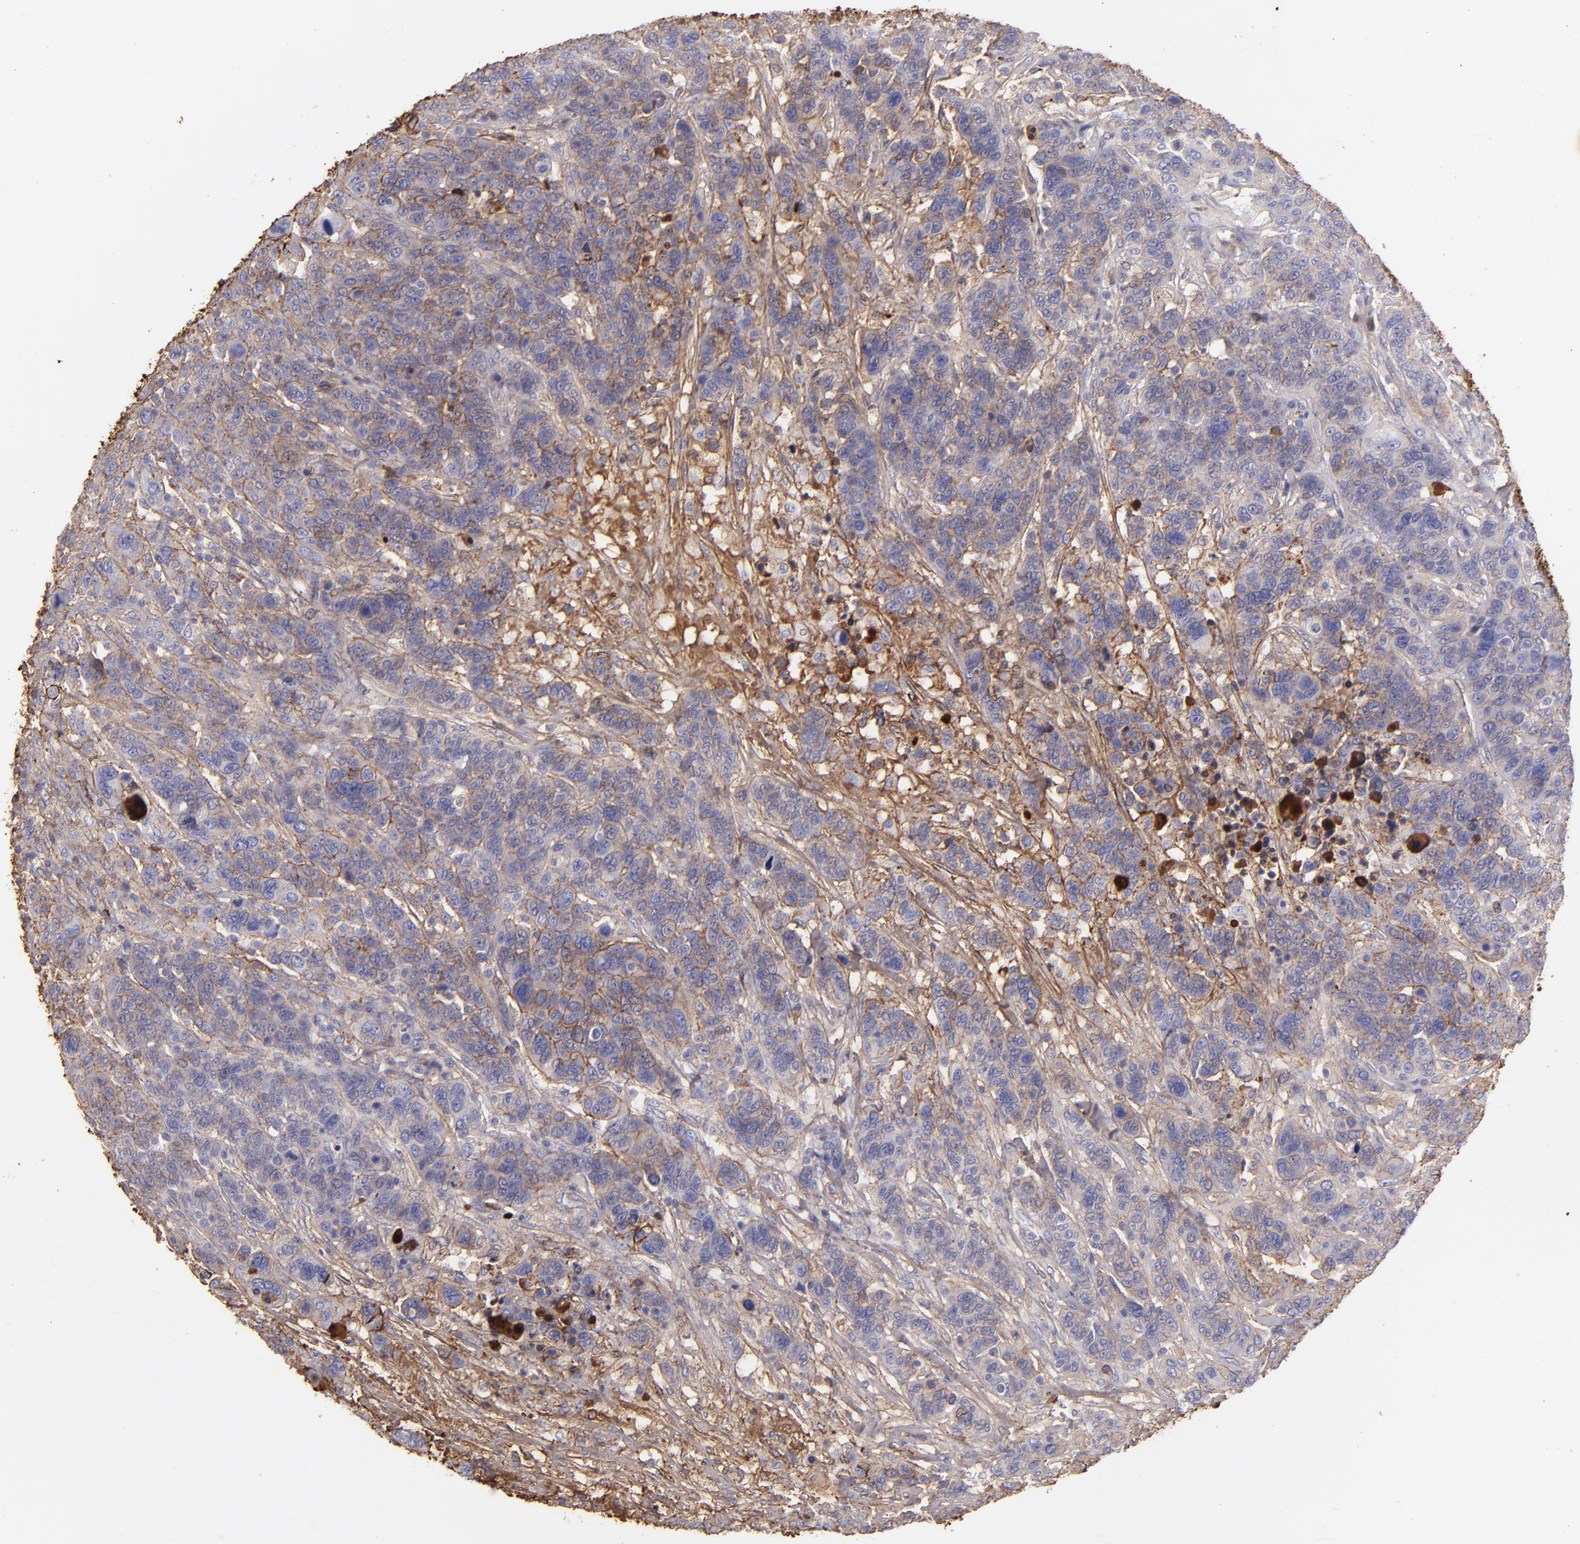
{"staining": {"intensity": "weak", "quantity": "25%-75%", "location": "cytoplasmic/membranous"}, "tissue": "breast cancer", "cell_type": "Tumor cells", "image_type": "cancer", "snomed": [{"axis": "morphology", "description": "Duct carcinoma"}, {"axis": "topography", "description": "Breast"}], "caption": "The histopathology image displays staining of breast cancer, revealing weak cytoplasmic/membranous protein positivity (brown color) within tumor cells. Nuclei are stained in blue.", "gene": "FGB", "patient": {"sex": "female", "age": 37}}